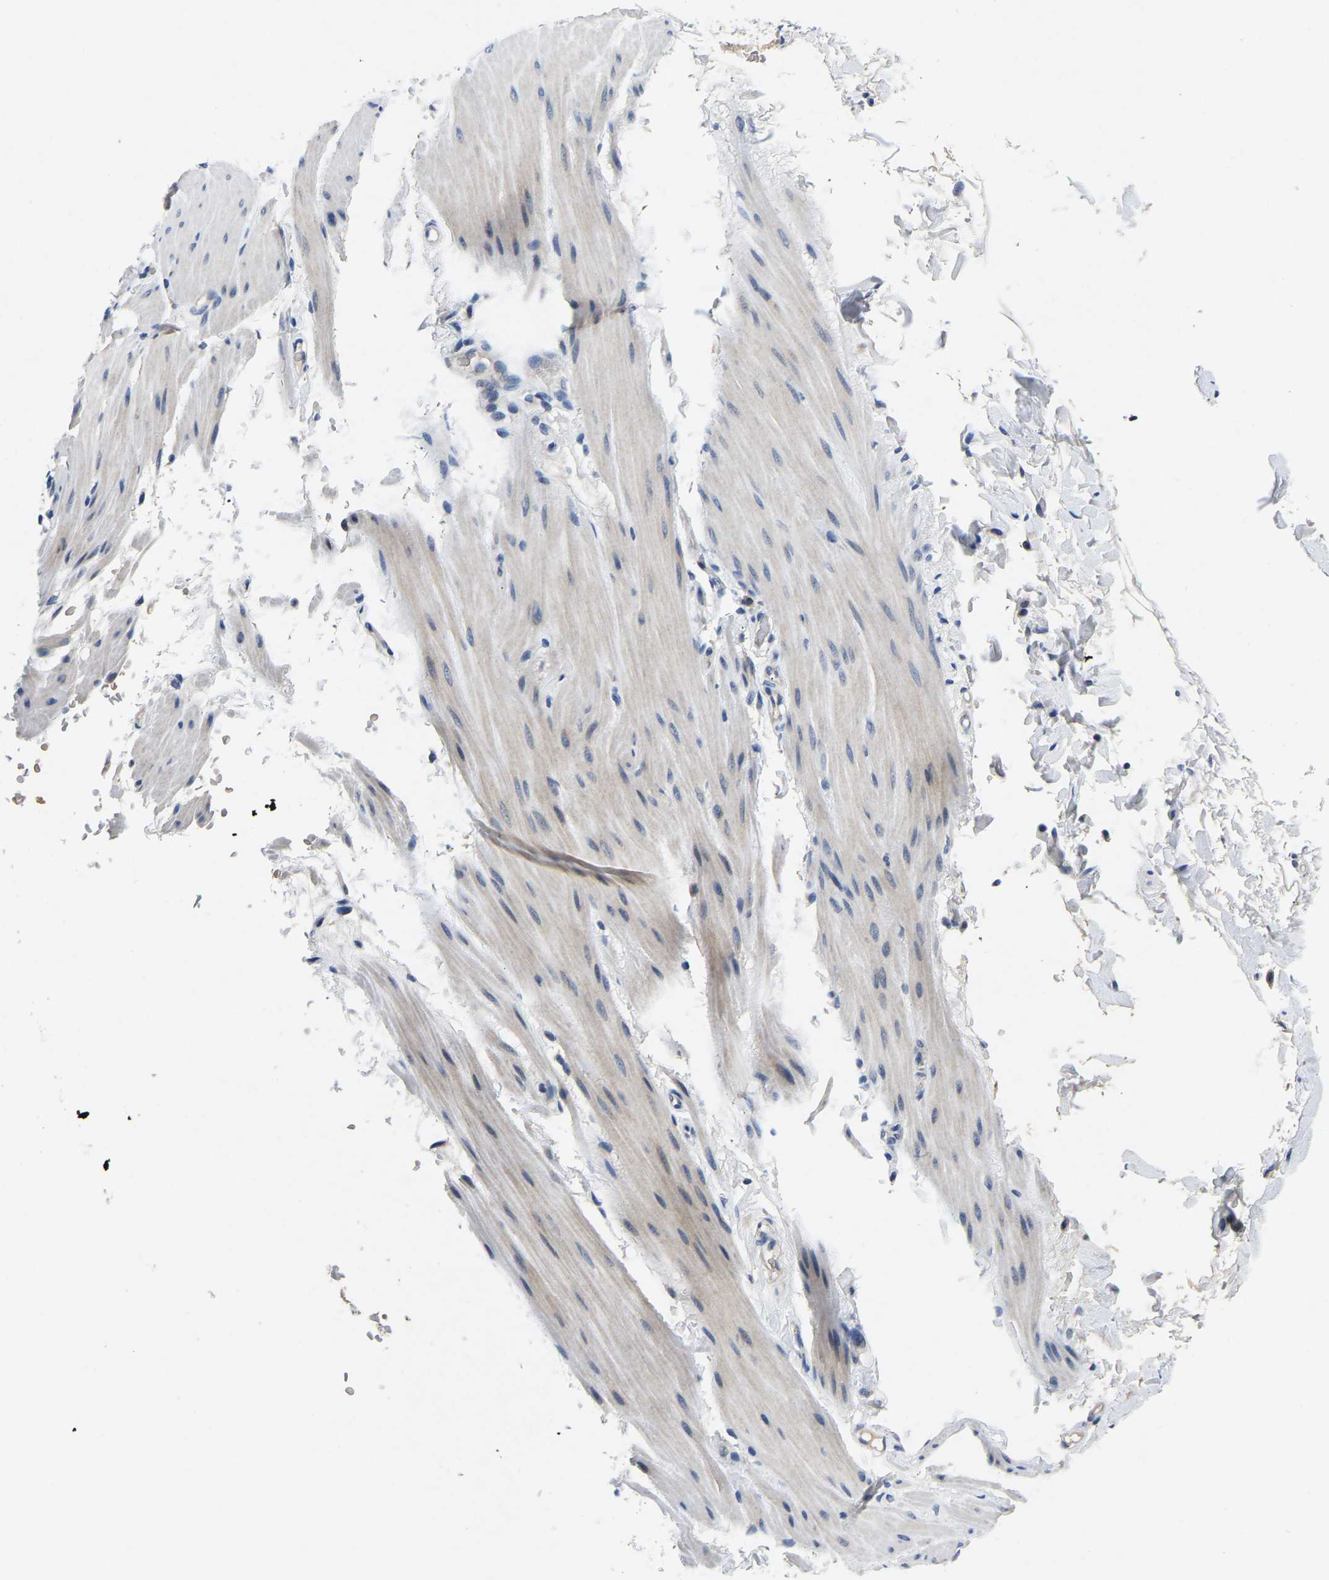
{"staining": {"intensity": "negative", "quantity": "none", "location": "none"}, "tissue": "smooth muscle", "cell_type": "Smooth muscle cells", "image_type": "normal", "snomed": [{"axis": "morphology", "description": "Normal tissue, NOS"}, {"axis": "topography", "description": "Smooth muscle"}, {"axis": "topography", "description": "Colon"}], "caption": "A photomicrograph of smooth muscle stained for a protein demonstrates no brown staining in smooth muscle cells. Nuclei are stained in blue.", "gene": "TOR1B", "patient": {"sex": "male", "age": 67}}